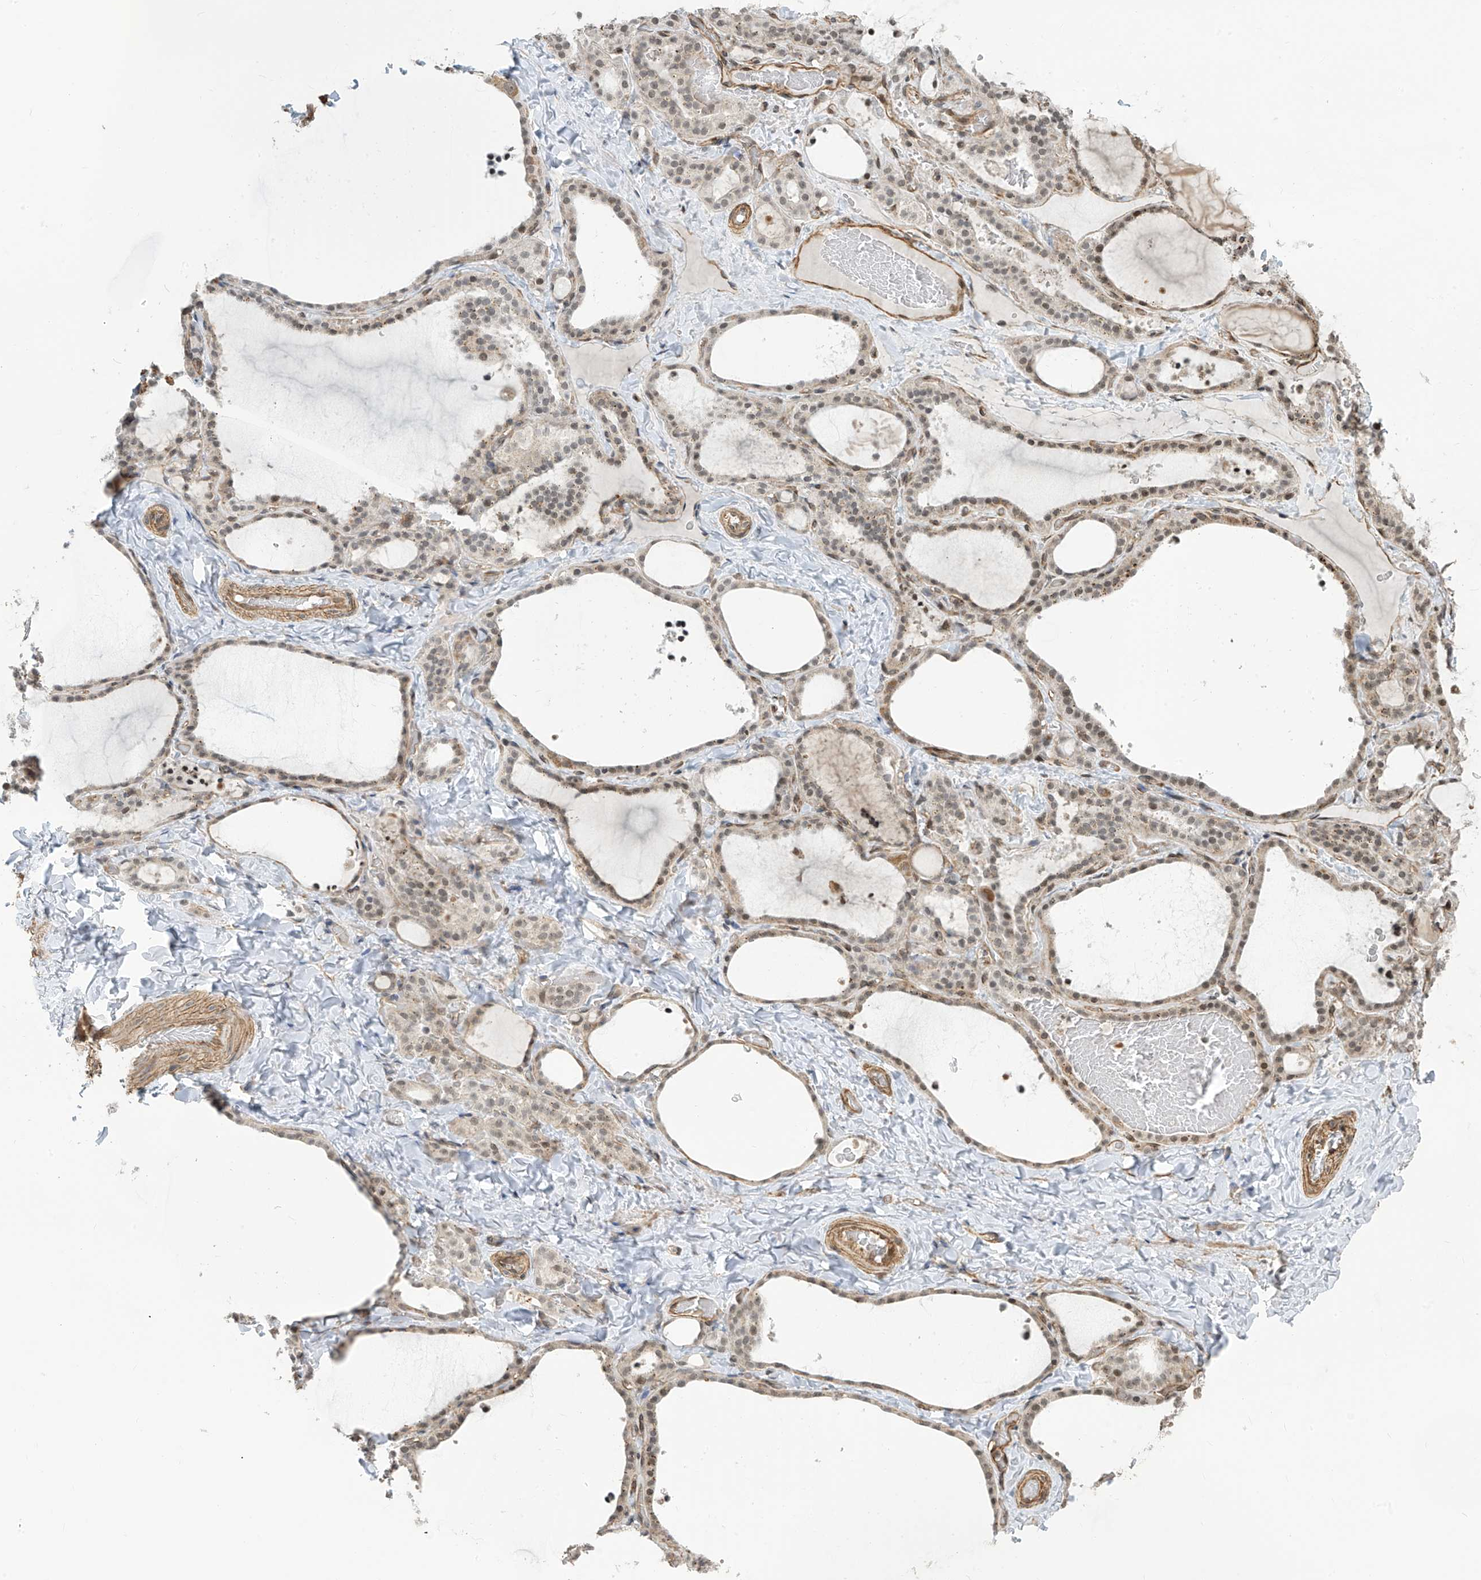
{"staining": {"intensity": "weak", "quantity": ">75%", "location": "nuclear"}, "tissue": "thyroid gland", "cell_type": "Glandular cells", "image_type": "normal", "snomed": [{"axis": "morphology", "description": "Normal tissue, NOS"}, {"axis": "topography", "description": "Thyroid gland"}], "caption": "This histopathology image demonstrates immunohistochemistry staining of unremarkable thyroid gland, with low weak nuclear staining in approximately >75% of glandular cells.", "gene": "METAP1D", "patient": {"sex": "female", "age": 22}}